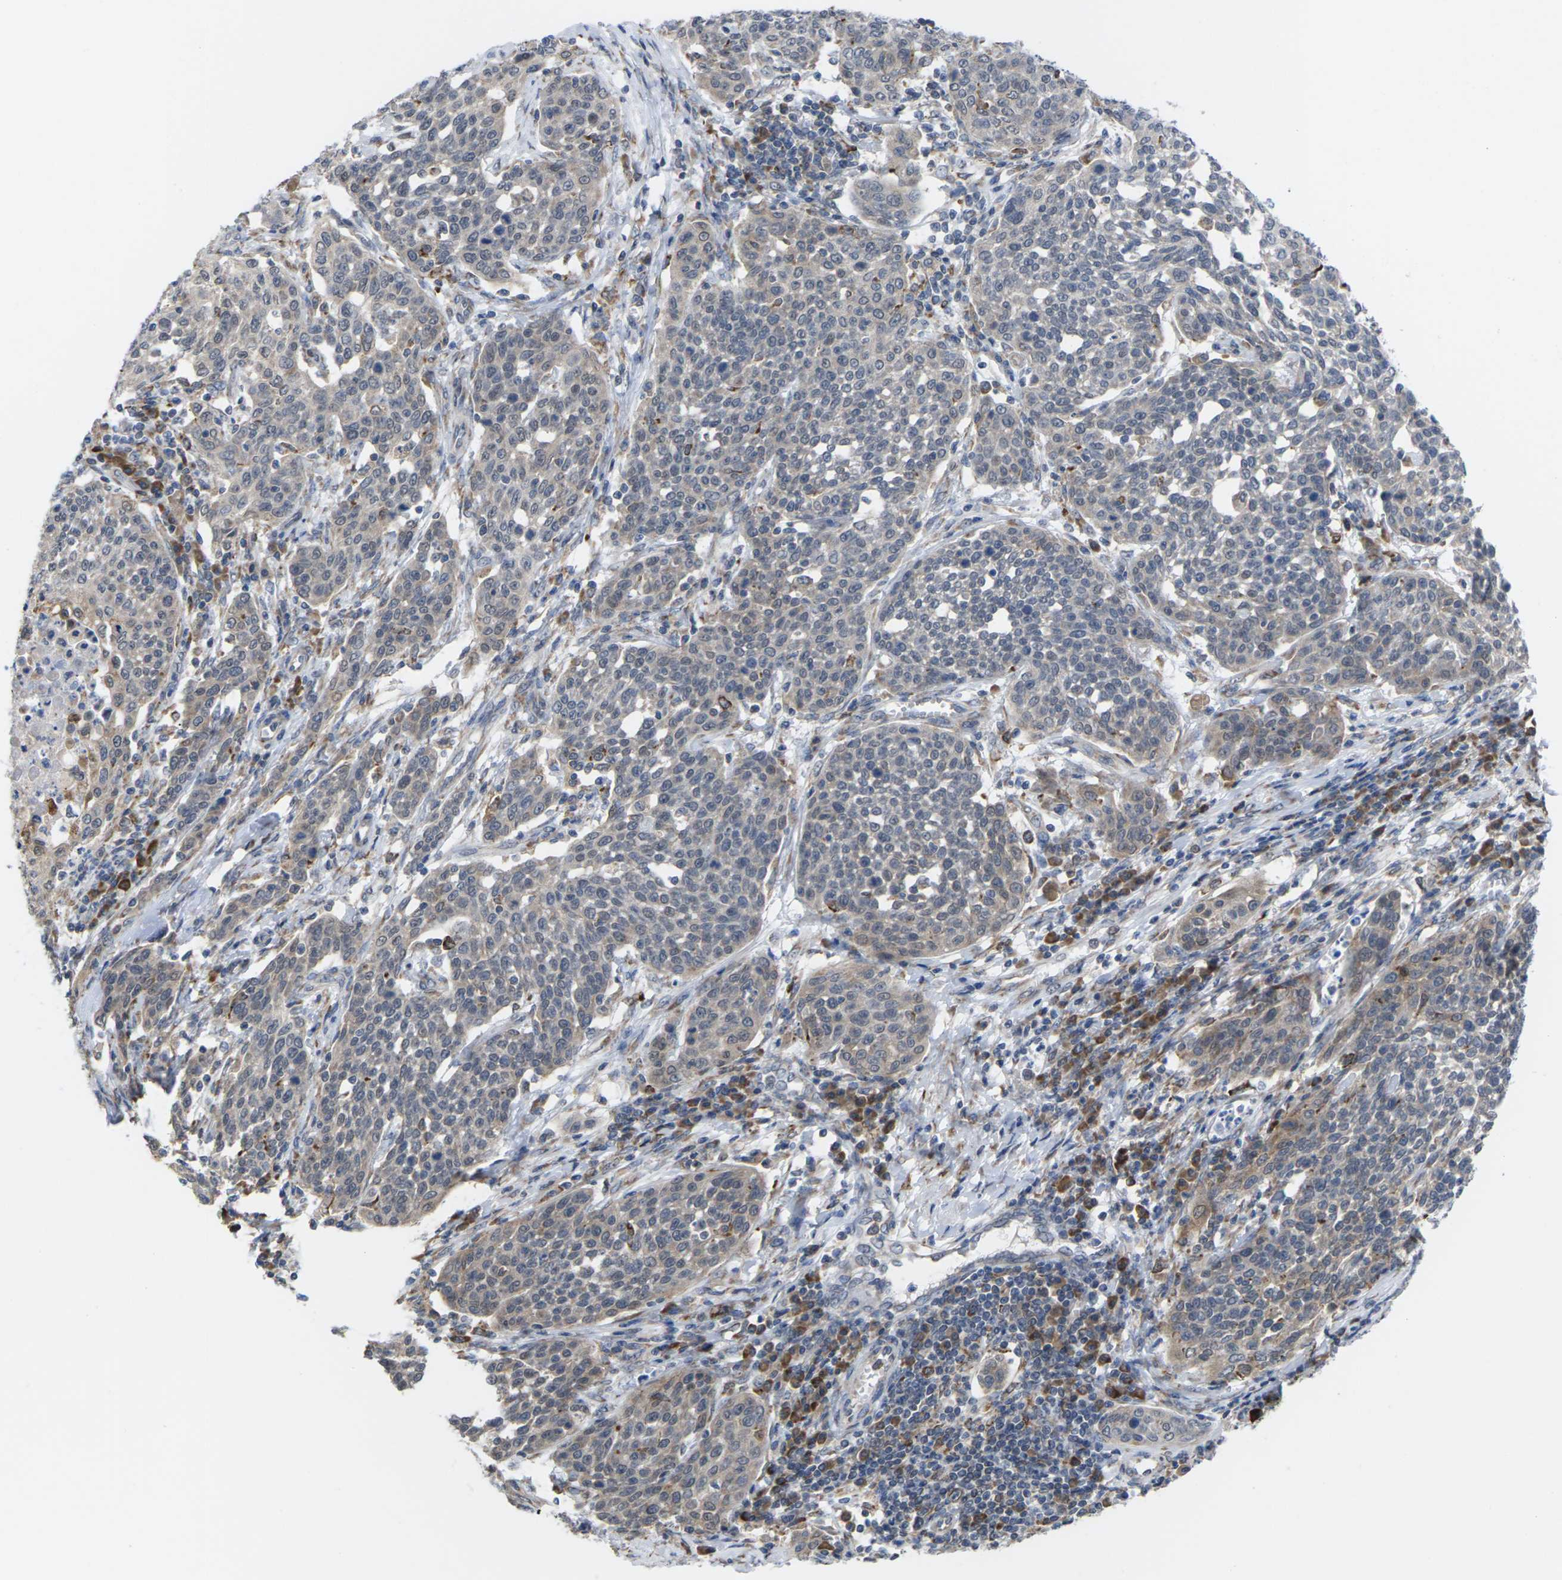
{"staining": {"intensity": "weak", "quantity": "<25%", "location": "cytoplasmic/membranous"}, "tissue": "cervical cancer", "cell_type": "Tumor cells", "image_type": "cancer", "snomed": [{"axis": "morphology", "description": "Squamous cell carcinoma, NOS"}, {"axis": "topography", "description": "Cervix"}], "caption": "There is no significant positivity in tumor cells of cervical cancer. (IHC, brightfield microscopy, high magnification).", "gene": "PDZK1IP1", "patient": {"sex": "female", "age": 34}}